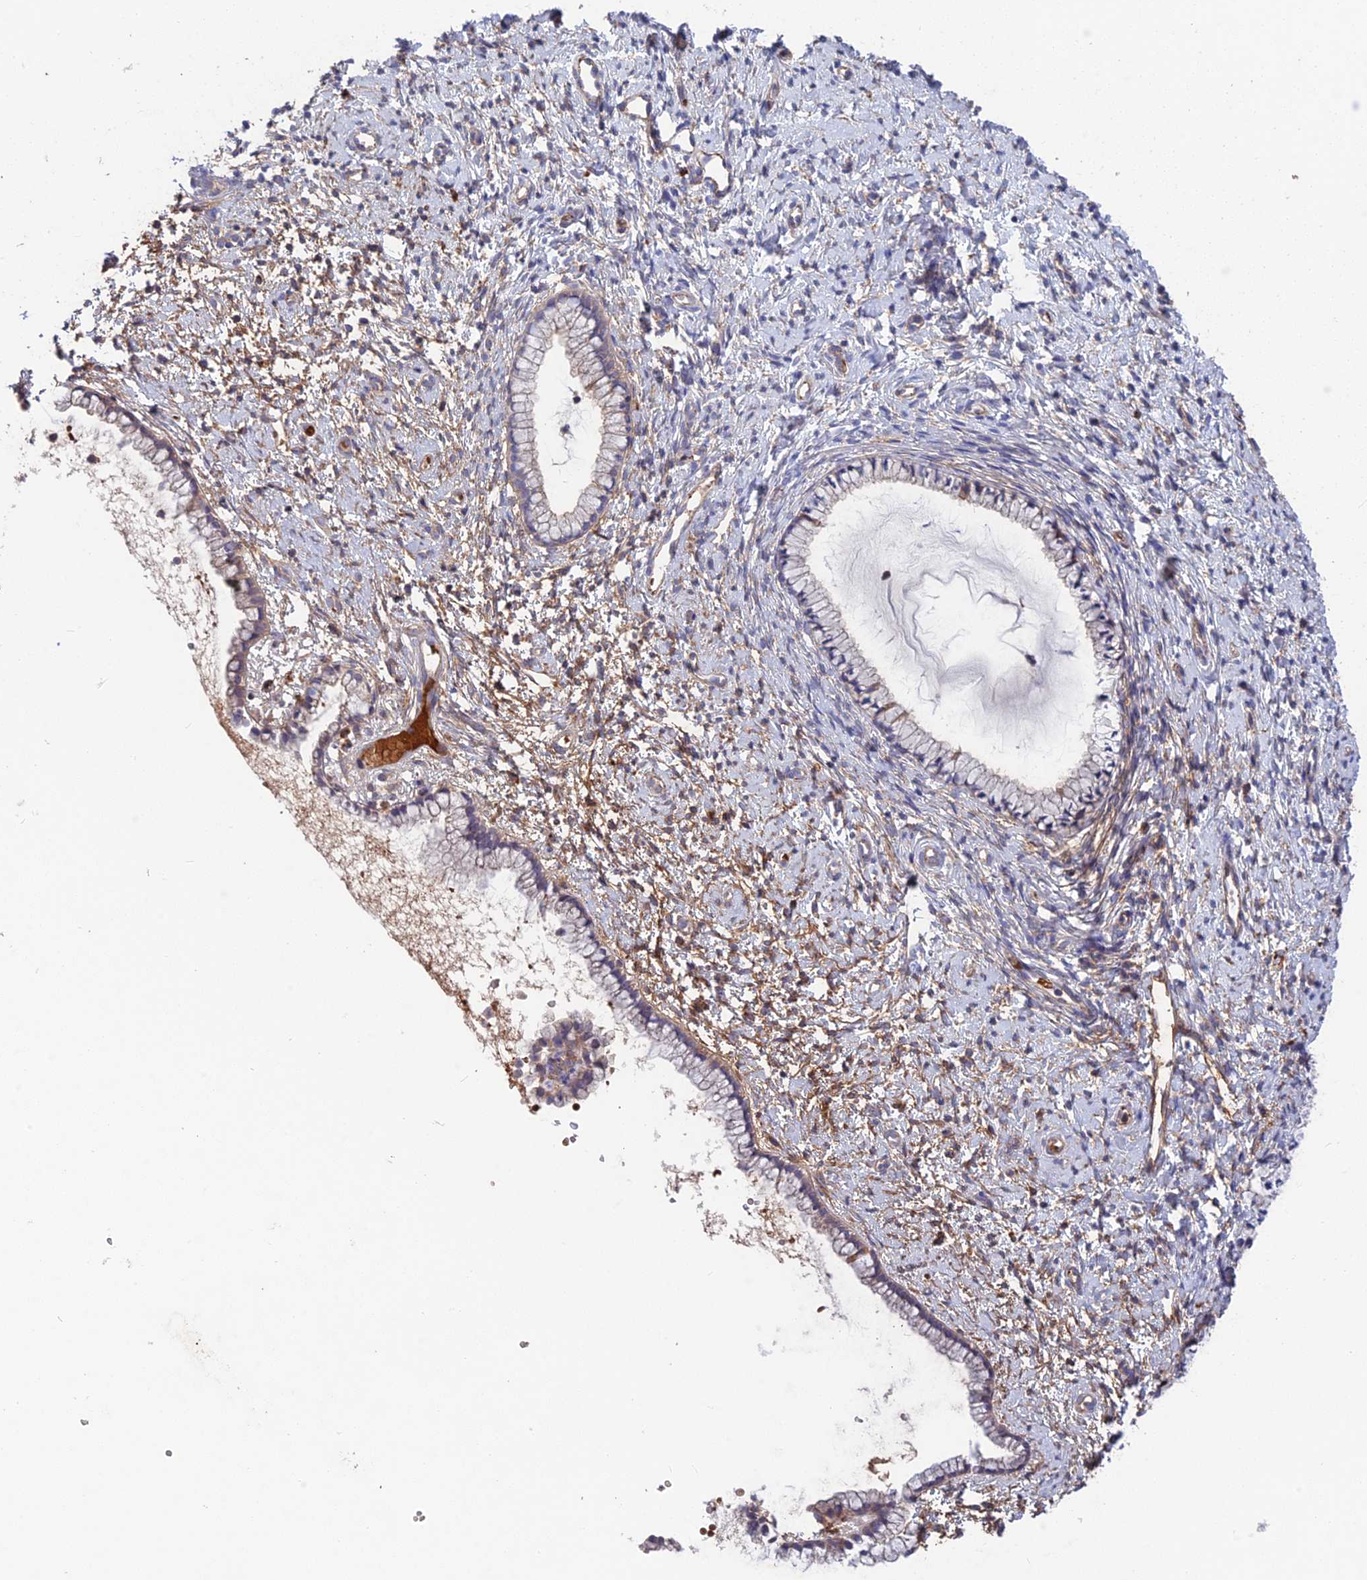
{"staining": {"intensity": "moderate", "quantity": "<25%", "location": "cytoplasmic/membranous"}, "tissue": "cervix", "cell_type": "Glandular cells", "image_type": "normal", "snomed": [{"axis": "morphology", "description": "Normal tissue, NOS"}, {"axis": "topography", "description": "Cervix"}], "caption": "Immunohistochemical staining of benign cervix demonstrates moderate cytoplasmic/membranous protein positivity in approximately <25% of glandular cells. Nuclei are stained in blue.", "gene": "CPNE7", "patient": {"sex": "female", "age": 57}}